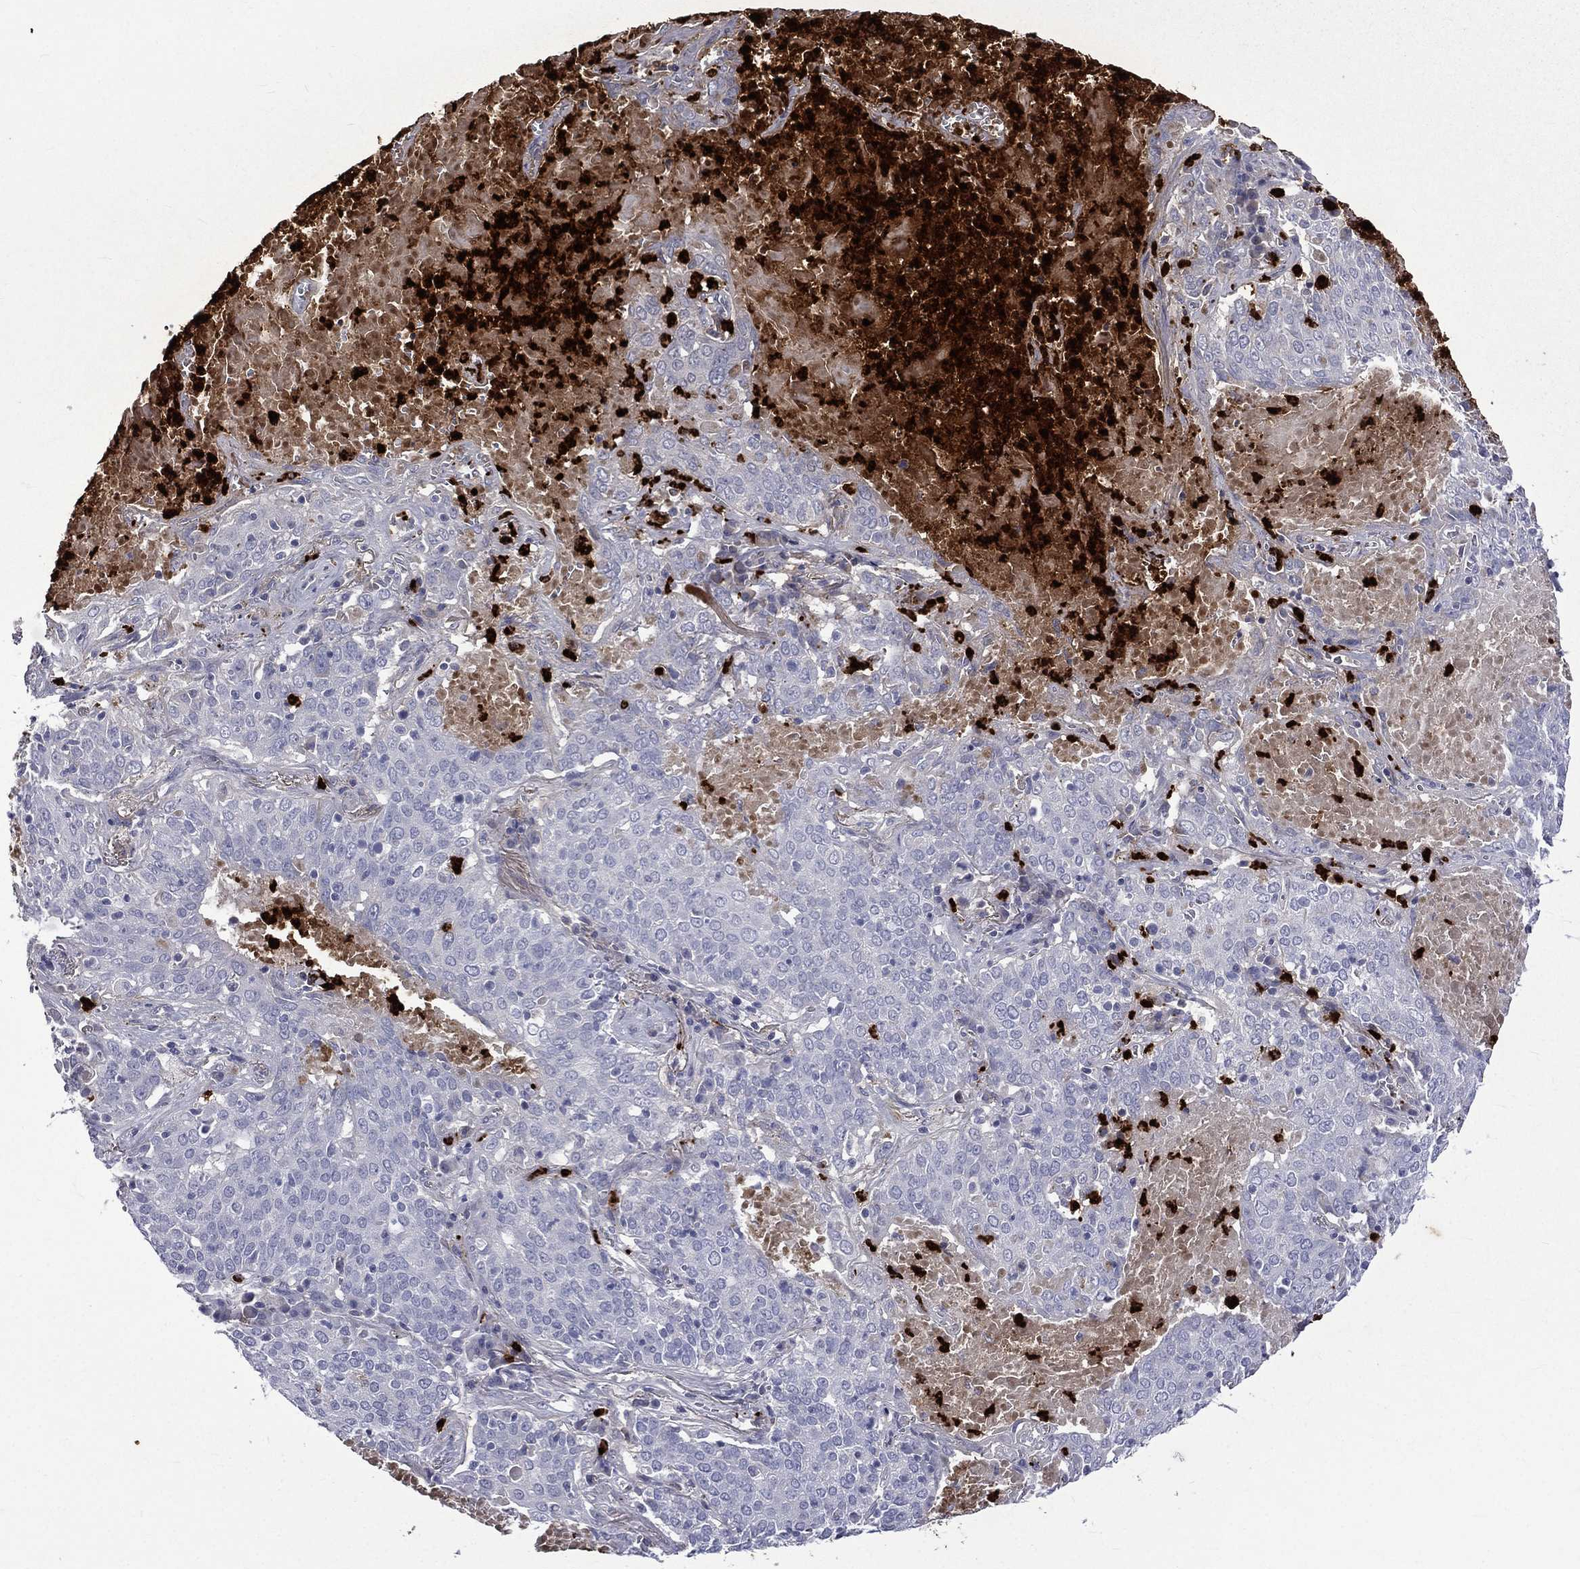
{"staining": {"intensity": "negative", "quantity": "none", "location": "none"}, "tissue": "lung cancer", "cell_type": "Tumor cells", "image_type": "cancer", "snomed": [{"axis": "morphology", "description": "Squamous cell carcinoma, NOS"}, {"axis": "topography", "description": "Lung"}], "caption": "DAB immunohistochemical staining of human lung cancer exhibits no significant positivity in tumor cells.", "gene": "ELANE", "patient": {"sex": "male", "age": 82}}